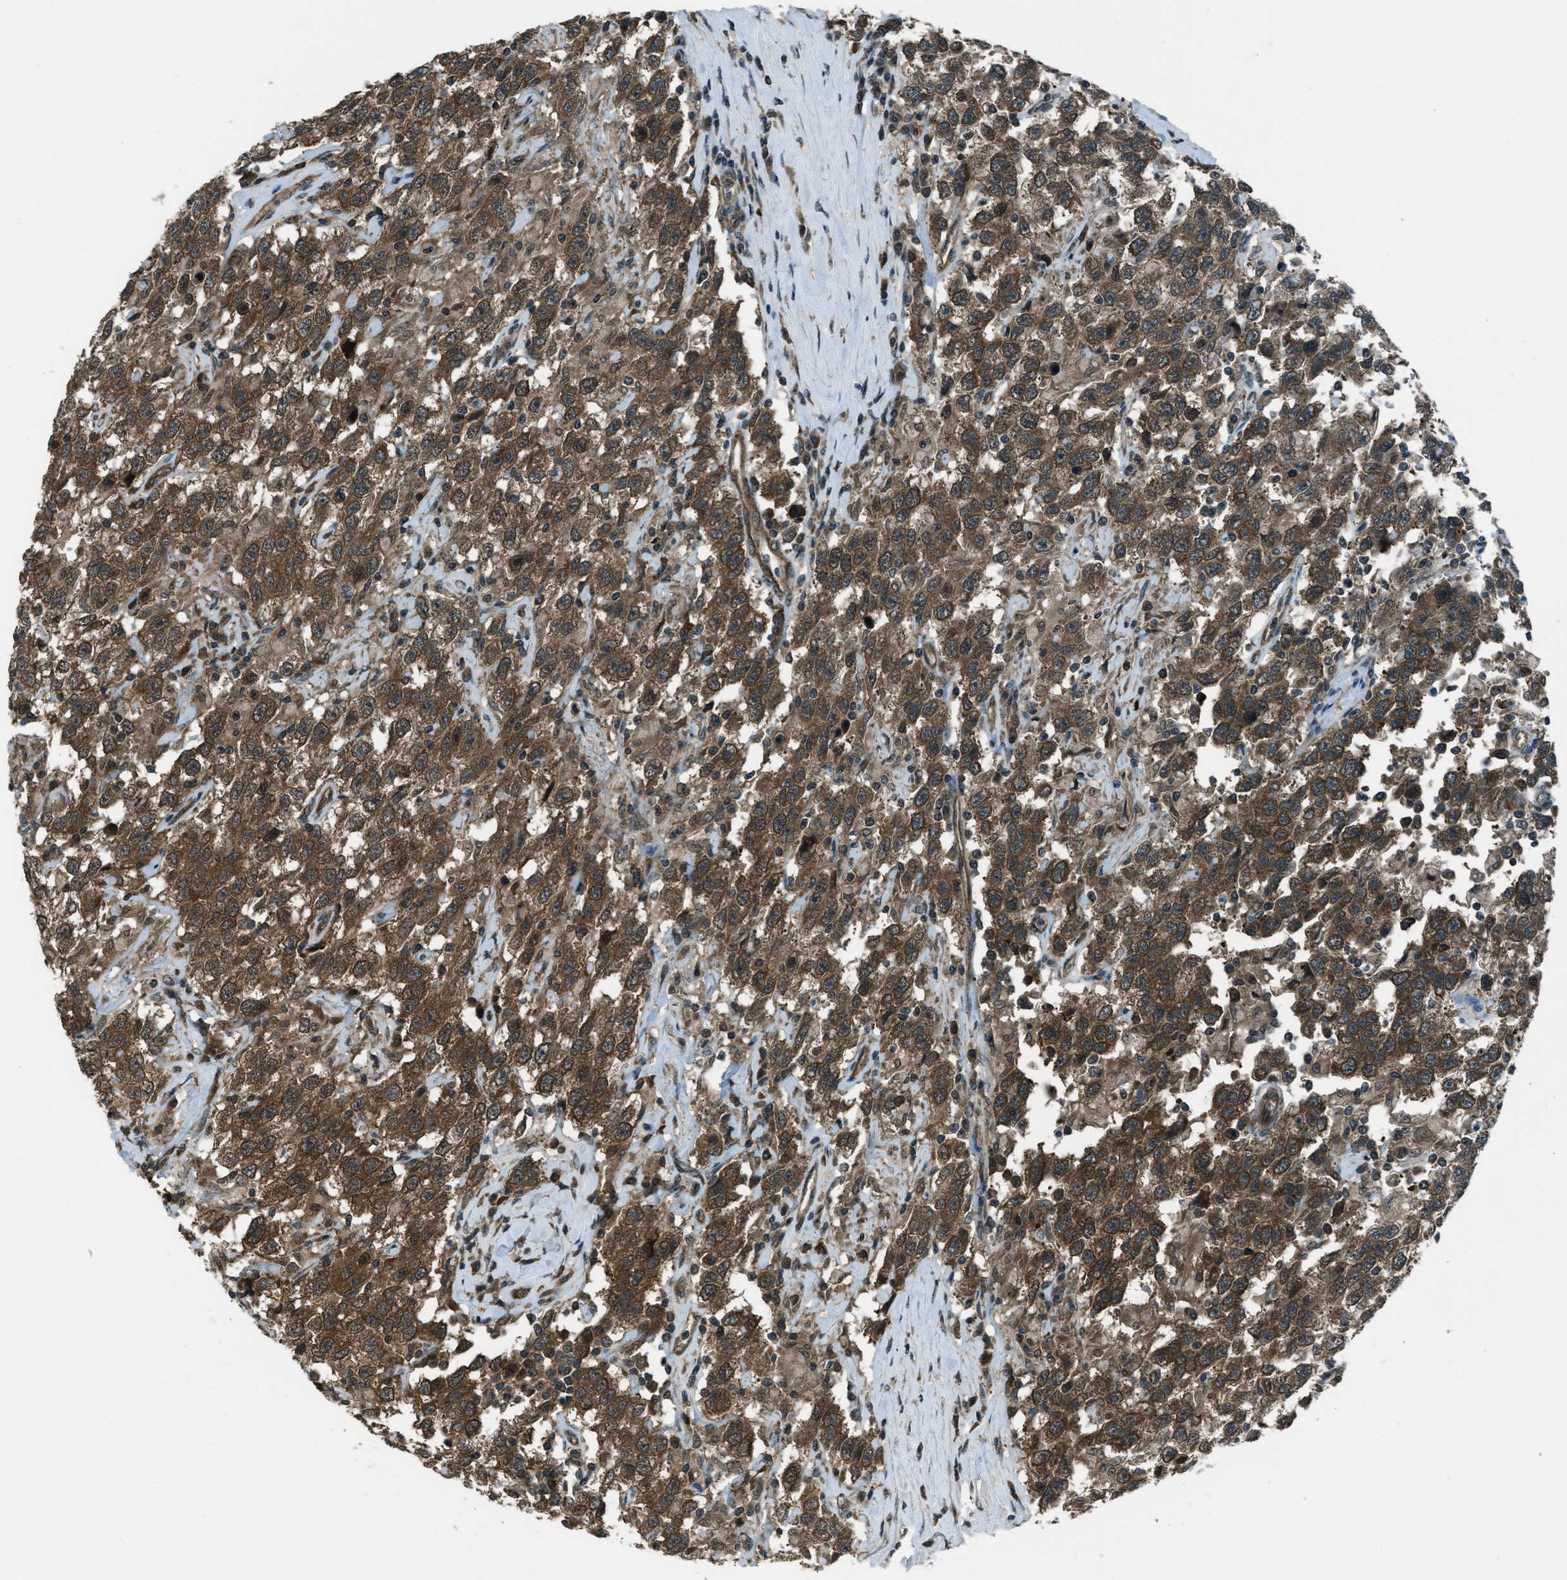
{"staining": {"intensity": "strong", "quantity": ">75%", "location": "cytoplasmic/membranous,nuclear"}, "tissue": "testis cancer", "cell_type": "Tumor cells", "image_type": "cancer", "snomed": [{"axis": "morphology", "description": "Seminoma, NOS"}, {"axis": "topography", "description": "Testis"}], "caption": "Protein expression analysis of human testis seminoma reveals strong cytoplasmic/membranous and nuclear positivity in approximately >75% of tumor cells.", "gene": "ASAP2", "patient": {"sex": "male", "age": 41}}